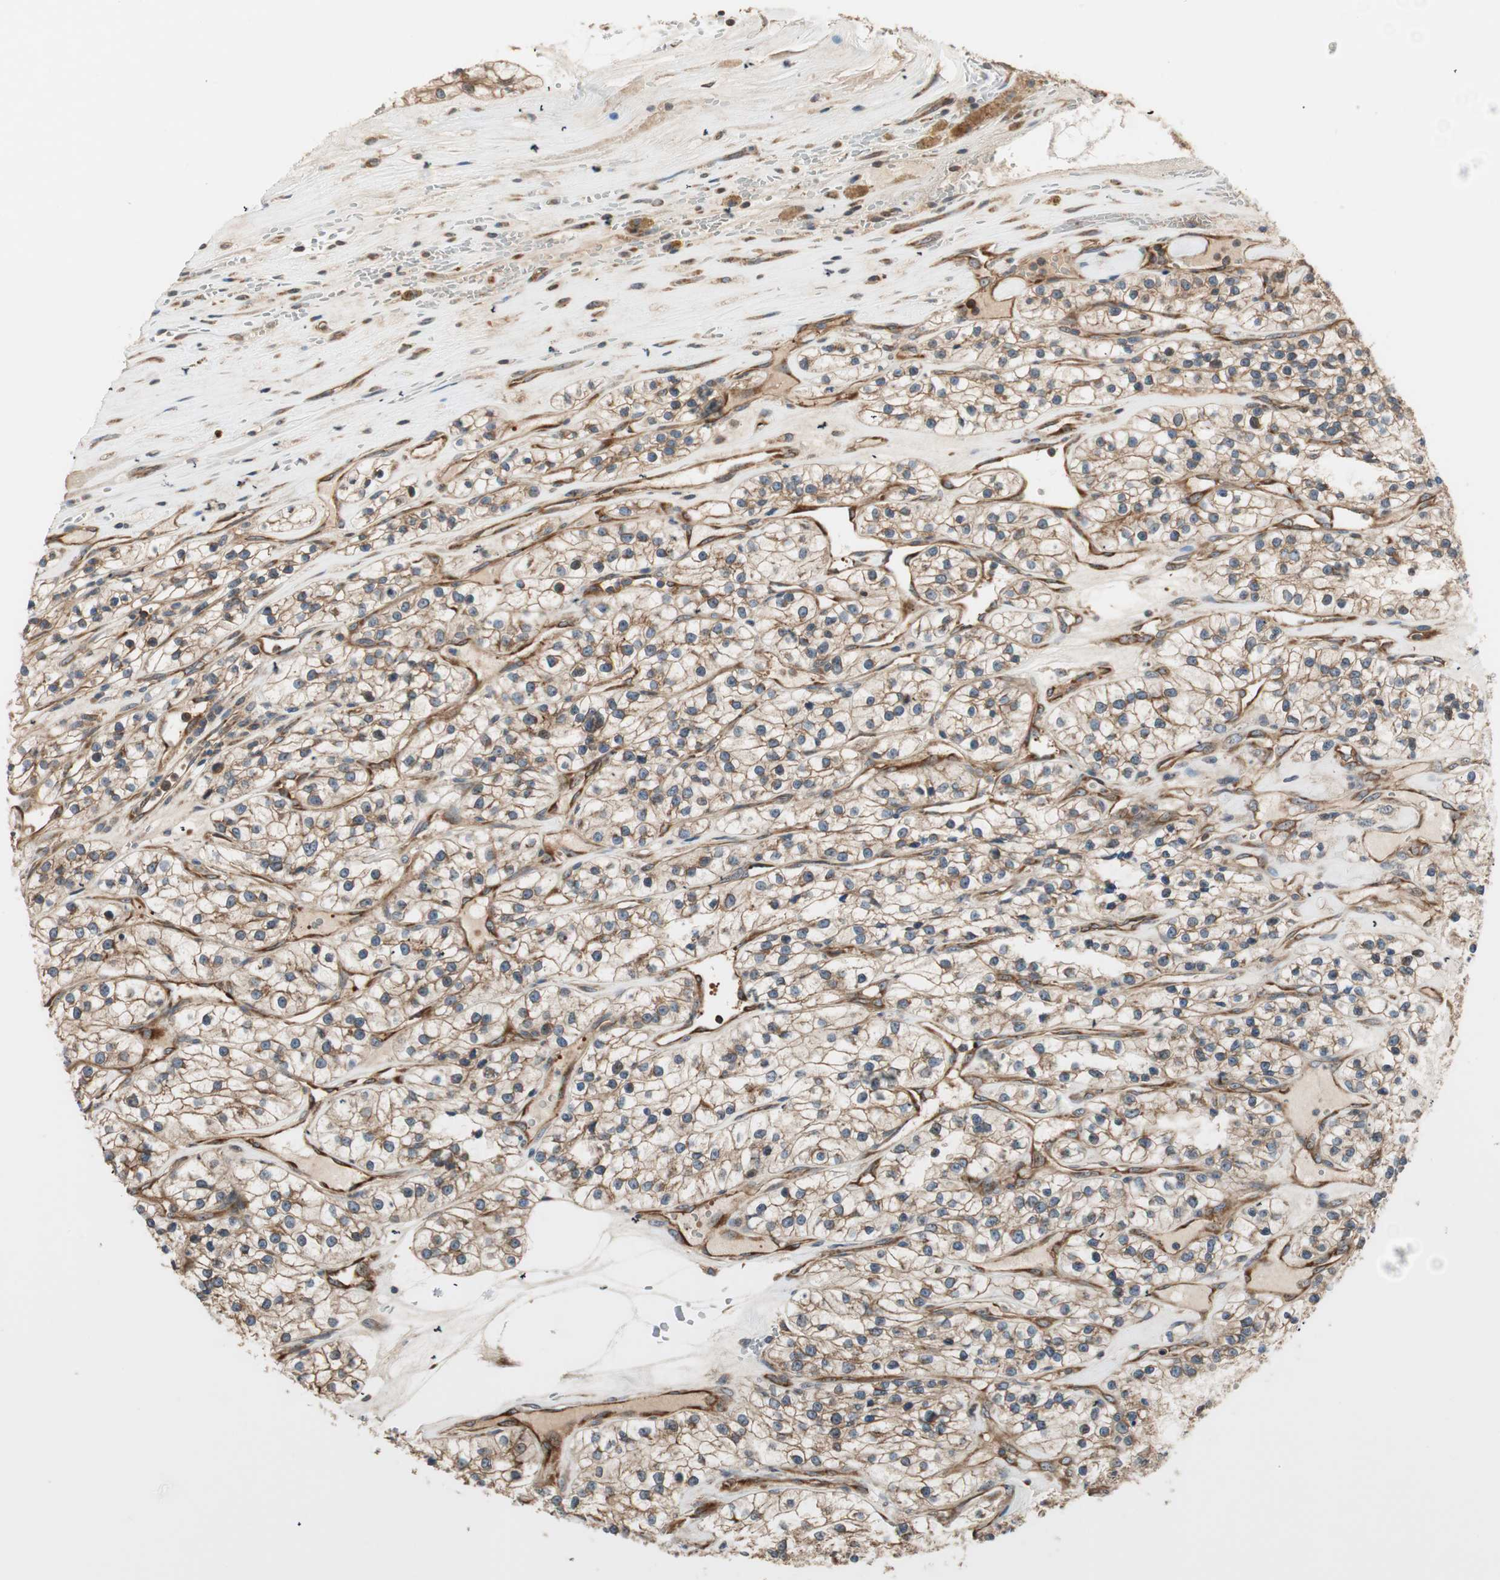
{"staining": {"intensity": "moderate", "quantity": ">75%", "location": "cytoplasmic/membranous"}, "tissue": "renal cancer", "cell_type": "Tumor cells", "image_type": "cancer", "snomed": [{"axis": "morphology", "description": "Adenocarcinoma, NOS"}, {"axis": "topography", "description": "Kidney"}], "caption": "An image showing moderate cytoplasmic/membranous positivity in about >75% of tumor cells in adenocarcinoma (renal), as visualized by brown immunohistochemical staining.", "gene": "CTTNBP2NL", "patient": {"sex": "female", "age": 57}}